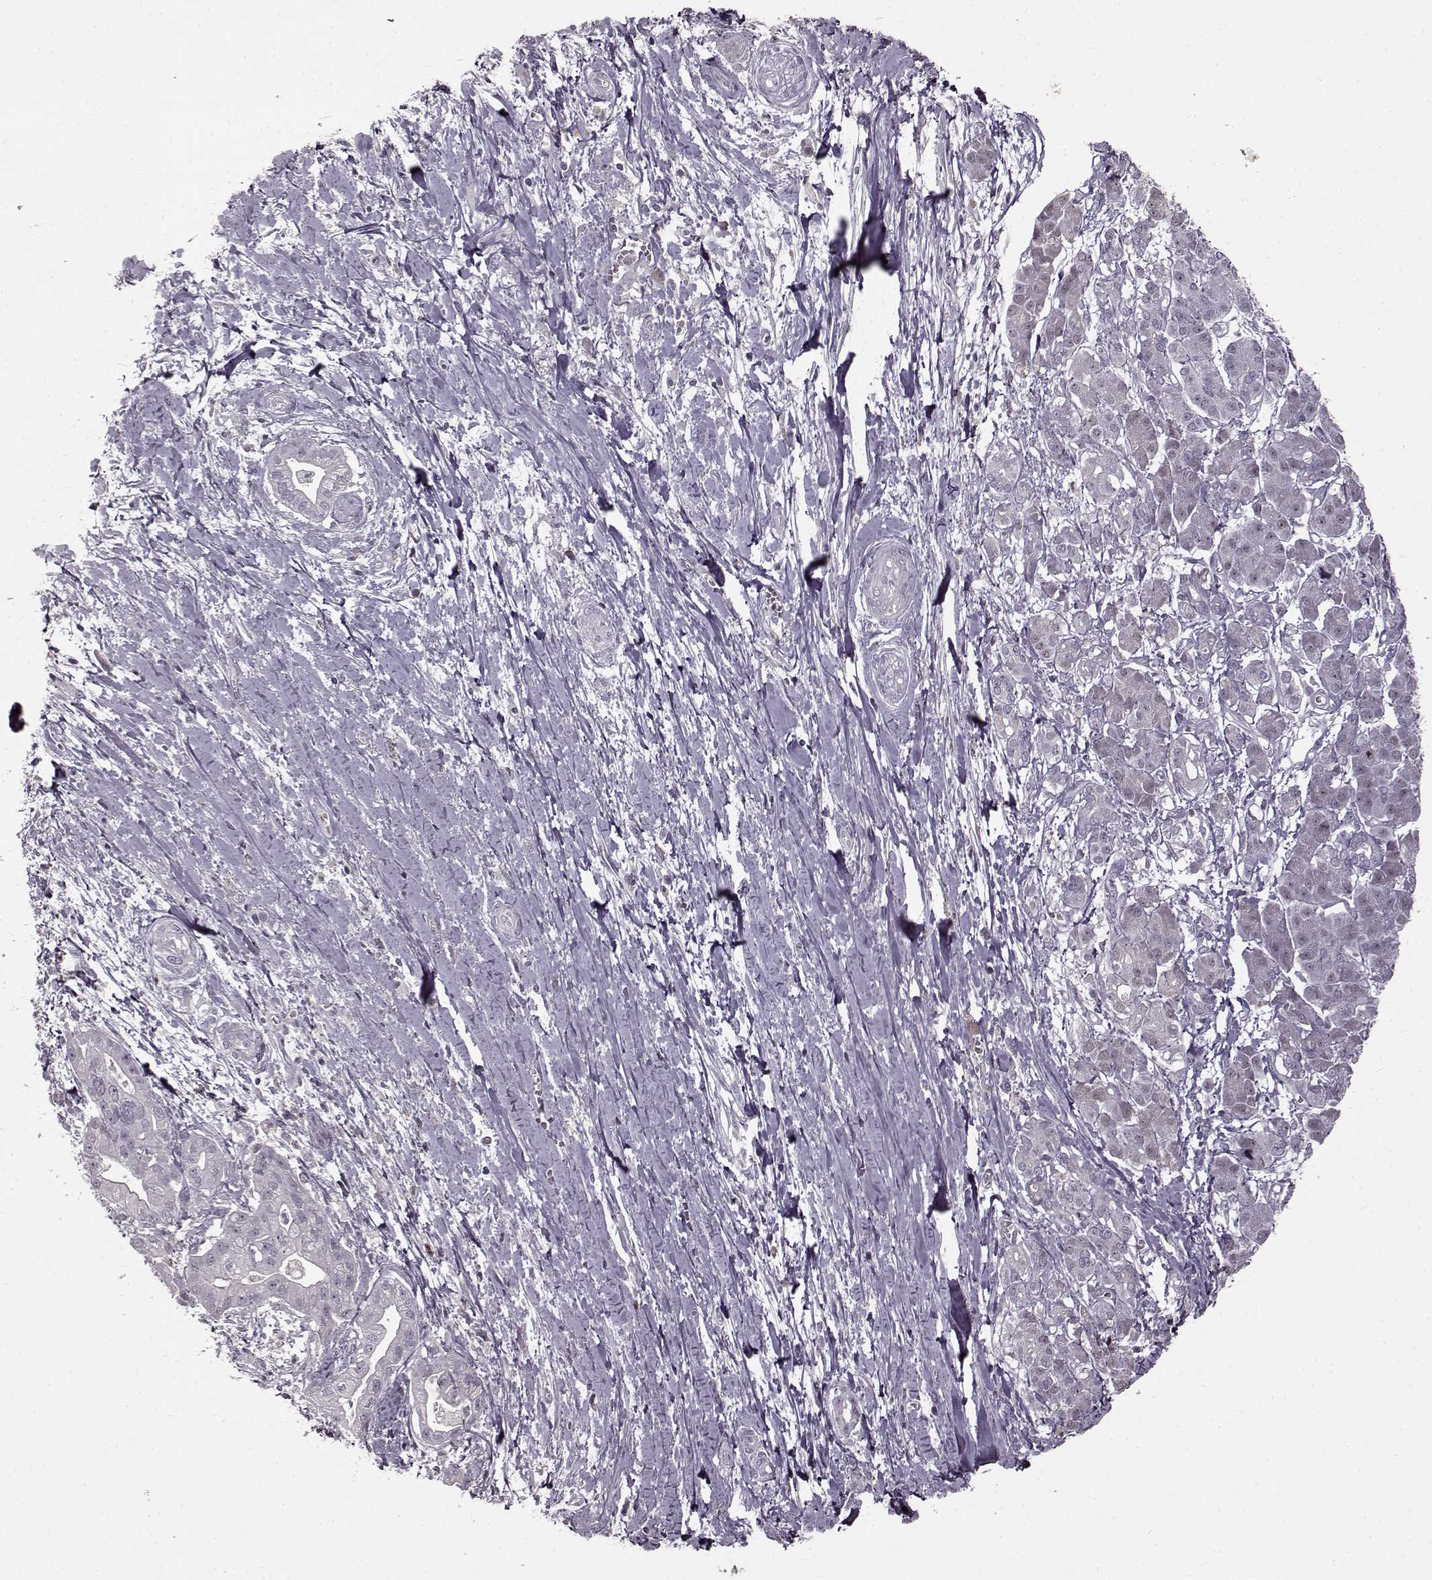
{"staining": {"intensity": "negative", "quantity": "none", "location": "none"}, "tissue": "pancreatic cancer", "cell_type": "Tumor cells", "image_type": "cancer", "snomed": [{"axis": "morphology", "description": "Normal tissue, NOS"}, {"axis": "morphology", "description": "Adenocarcinoma, NOS"}, {"axis": "topography", "description": "Lymph node"}, {"axis": "topography", "description": "Pancreas"}], "caption": "Tumor cells show no significant expression in pancreatic cancer.", "gene": "CNGA3", "patient": {"sex": "female", "age": 58}}